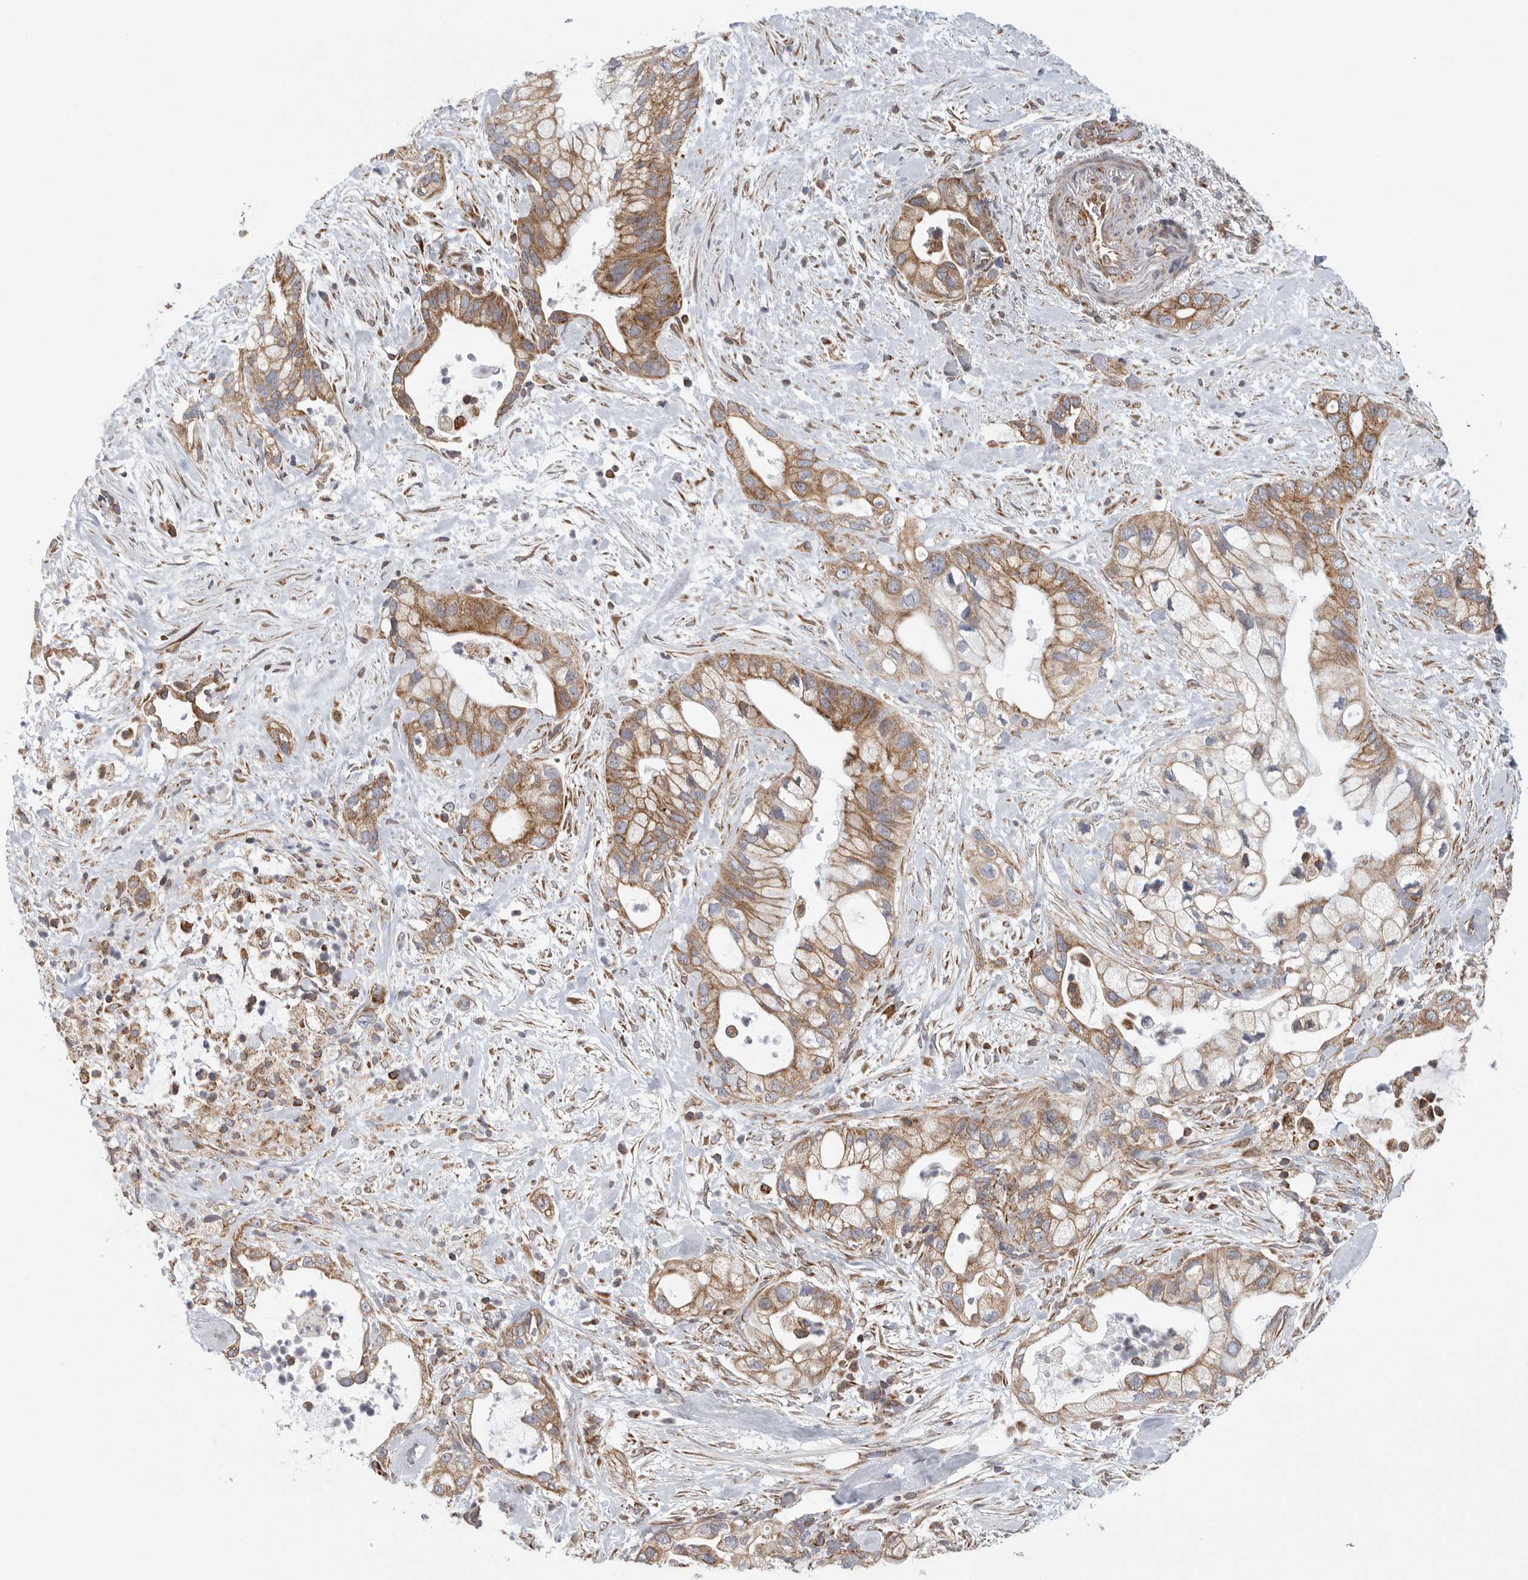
{"staining": {"intensity": "moderate", "quantity": ">75%", "location": "cytoplasmic/membranous"}, "tissue": "pancreatic cancer", "cell_type": "Tumor cells", "image_type": "cancer", "snomed": [{"axis": "morphology", "description": "Adenocarcinoma, NOS"}, {"axis": "topography", "description": "Pancreas"}], "caption": "IHC (DAB) staining of pancreatic adenocarcinoma displays moderate cytoplasmic/membranous protein positivity in approximately >75% of tumor cells.", "gene": "FKBP8", "patient": {"sex": "male", "age": 53}}